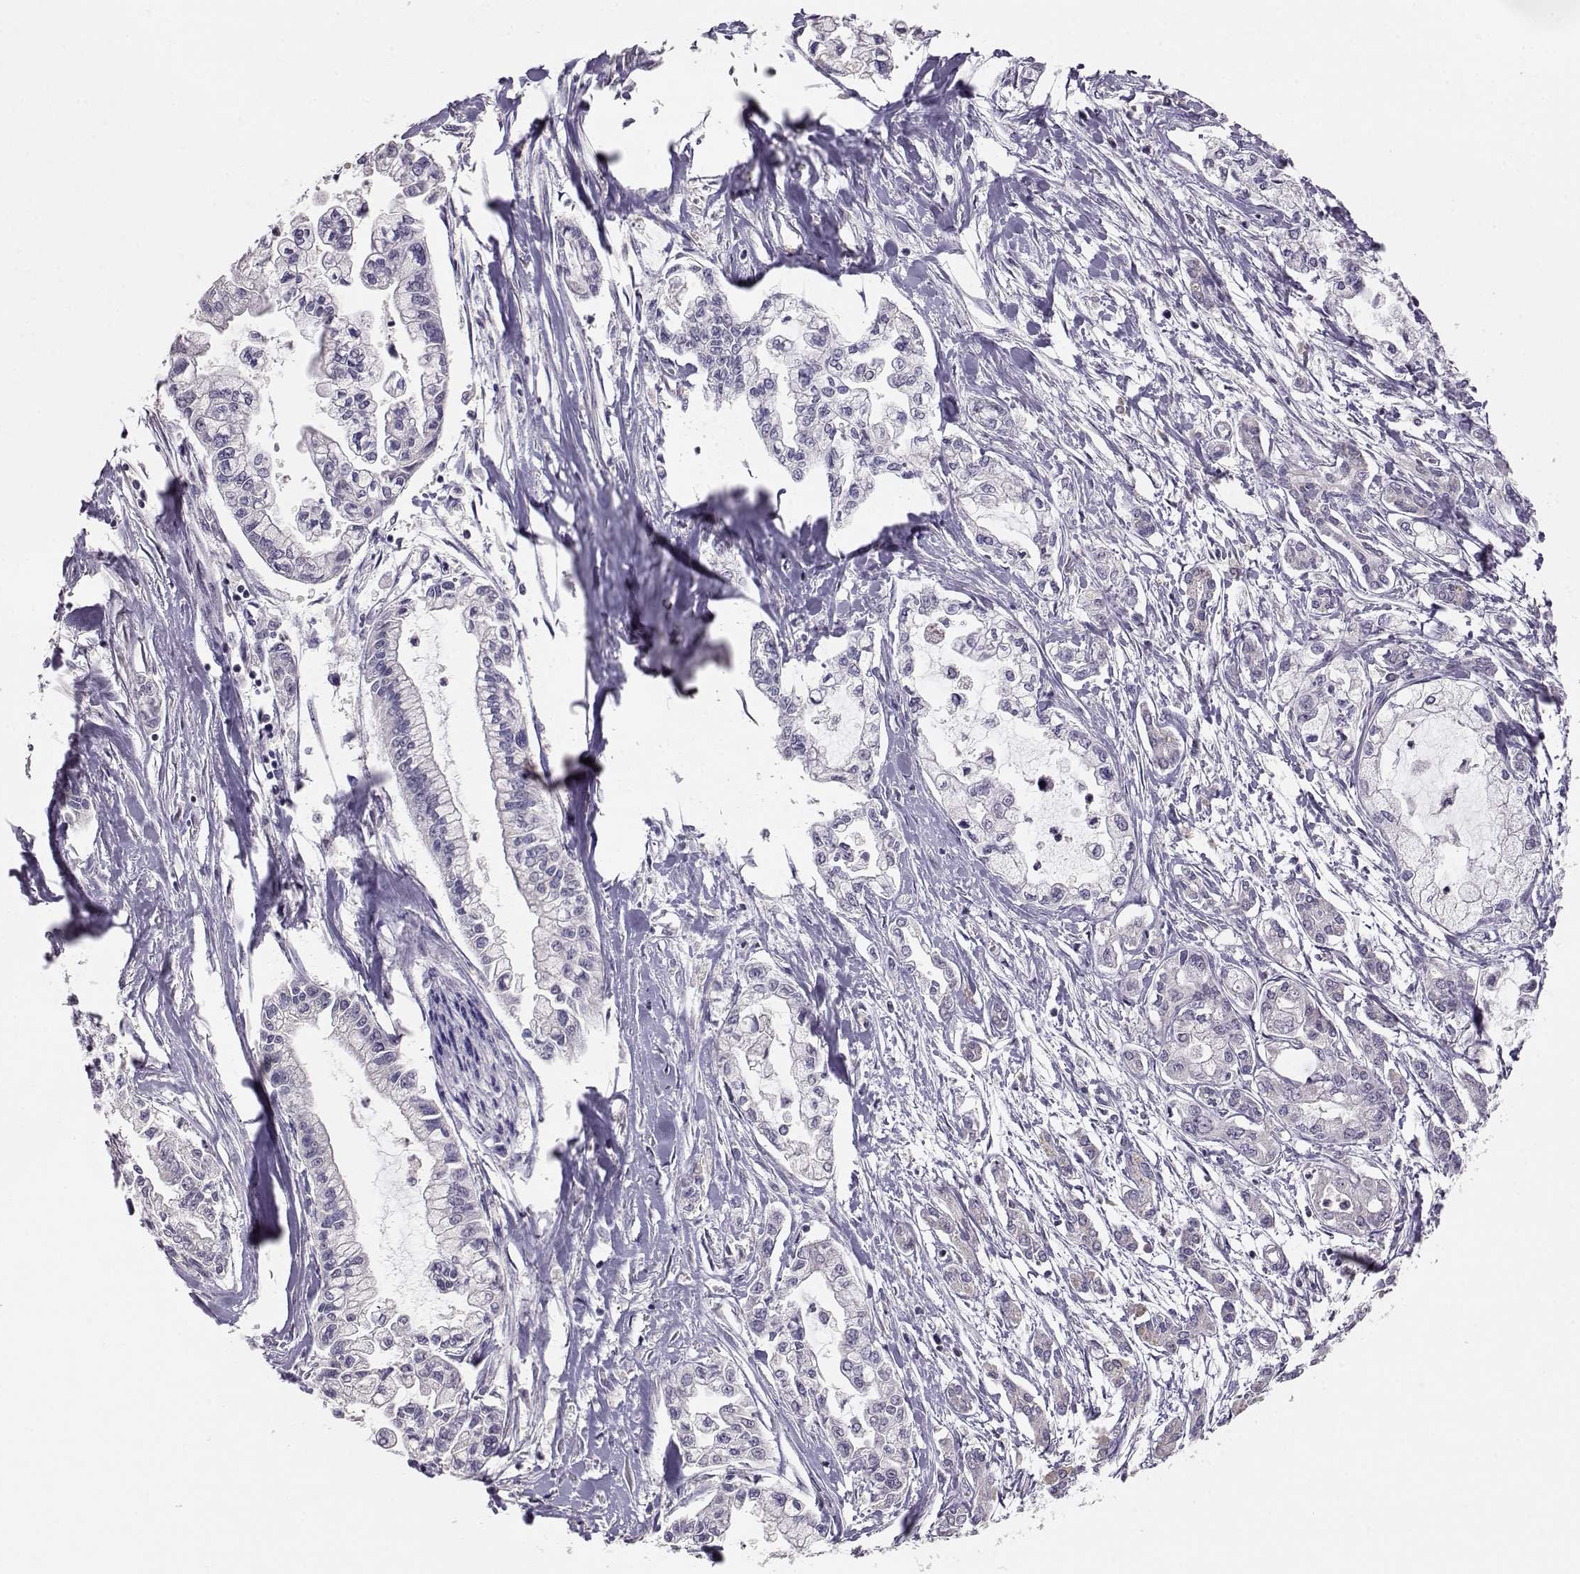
{"staining": {"intensity": "negative", "quantity": "none", "location": "none"}, "tissue": "pancreatic cancer", "cell_type": "Tumor cells", "image_type": "cancer", "snomed": [{"axis": "morphology", "description": "Adenocarcinoma, NOS"}, {"axis": "topography", "description": "Pancreas"}], "caption": "A micrograph of pancreatic cancer stained for a protein exhibits no brown staining in tumor cells.", "gene": "TACR1", "patient": {"sex": "male", "age": 54}}